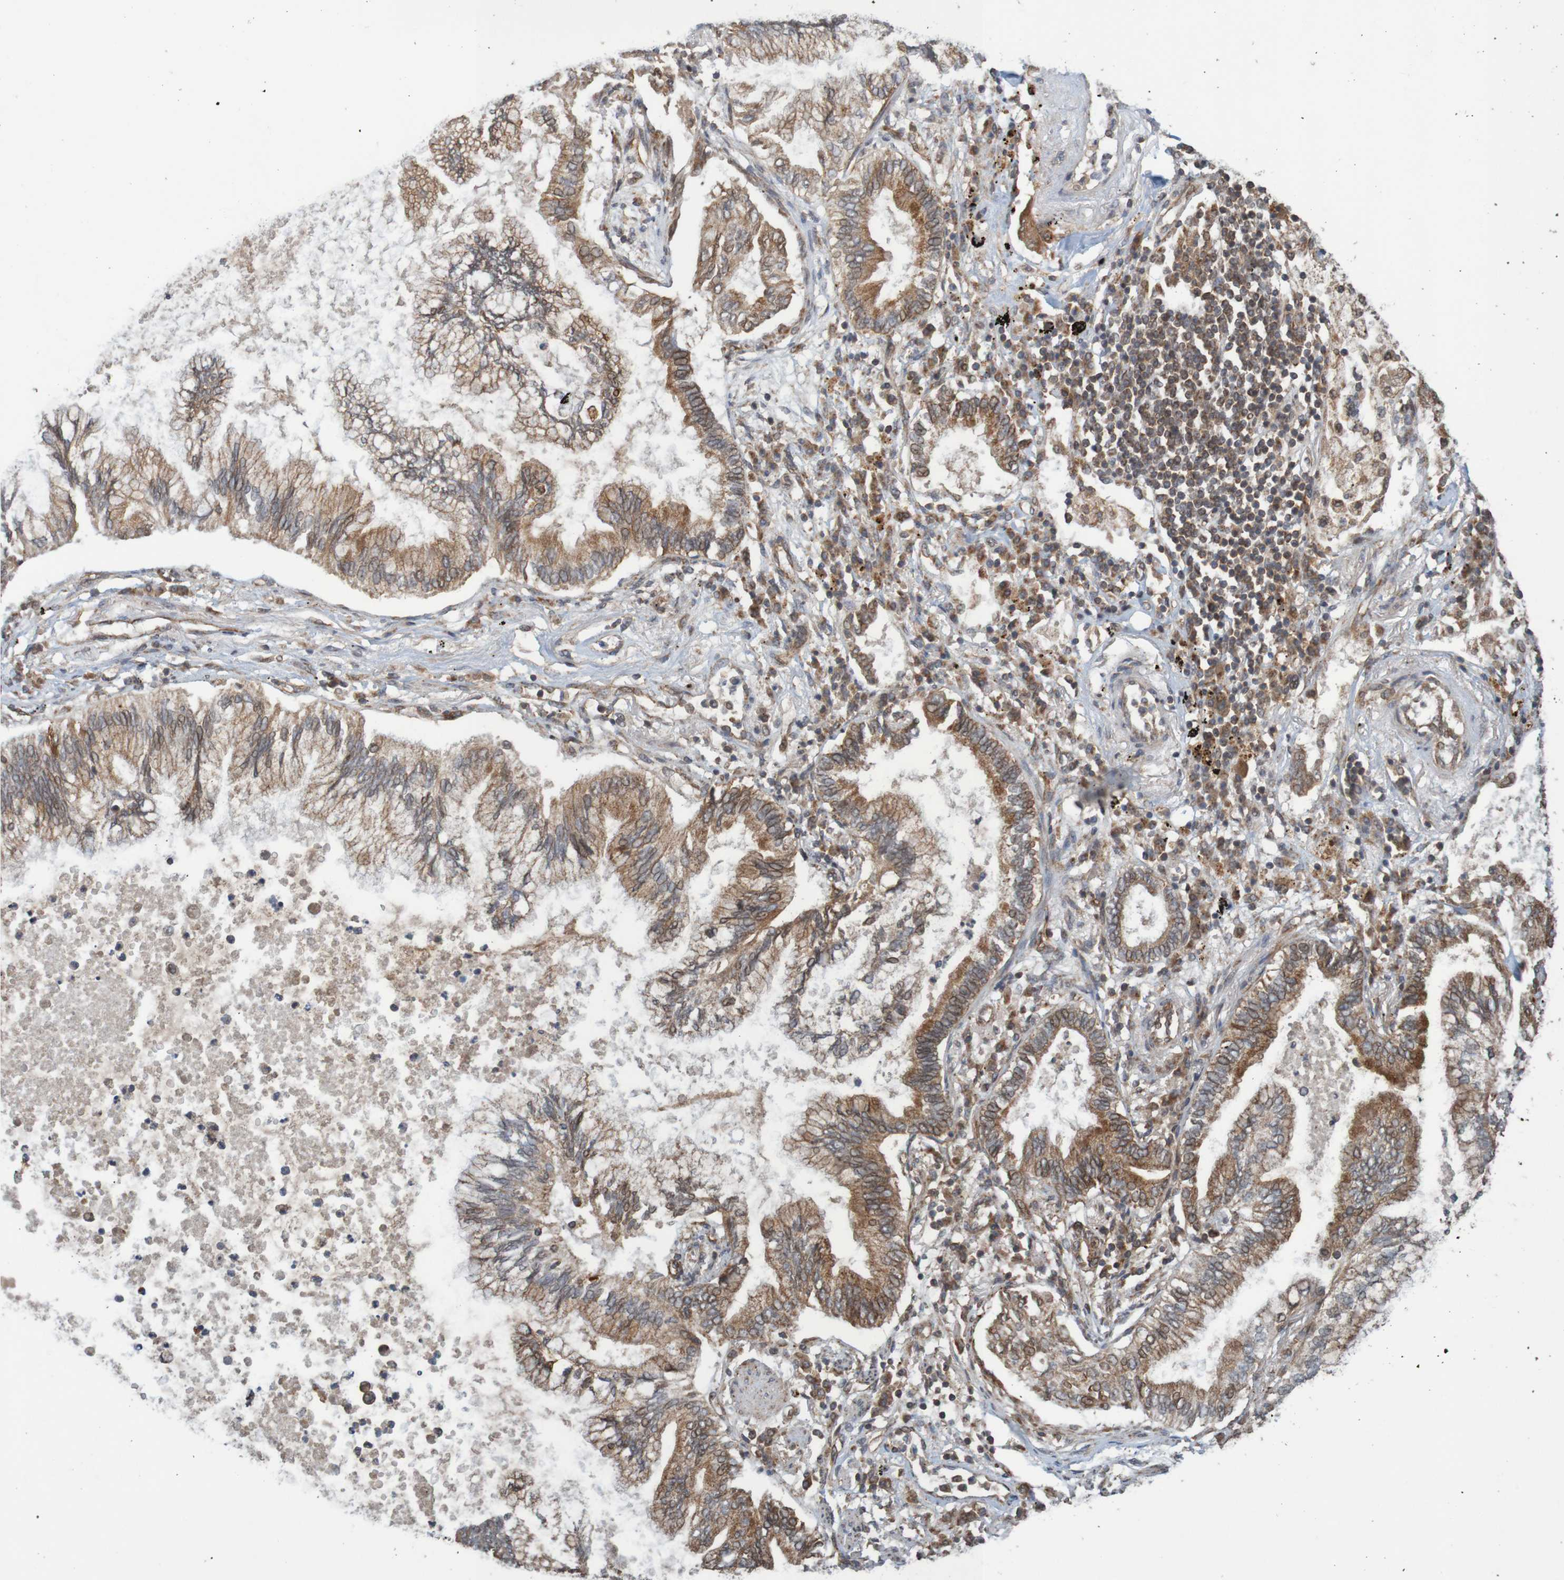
{"staining": {"intensity": "moderate", "quantity": ">75%", "location": "cytoplasmic/membranous"}, "tissue": "lung cancer", "cell_type": "Tumor cells", "image_type": "cancer", "snomed": [{"axis": "morphology", "description": "Normal tissue, NOS"}, {"axis": "morphology", "description": "Adenocarcinoma, NOS"}, {"axis": "topography", "description": "Bronchus"}, {"axis": "topography", "description": "Lung"}], "caption": "This photomicrograph demonstrates IHC staining of adenocarcinoma (lung), with medium moderate cytoplasmic/membranous staining in approximately >75% of tumor cells.", "gene": "MRPL52", "patient": {"sex": "female", "age": 70}}